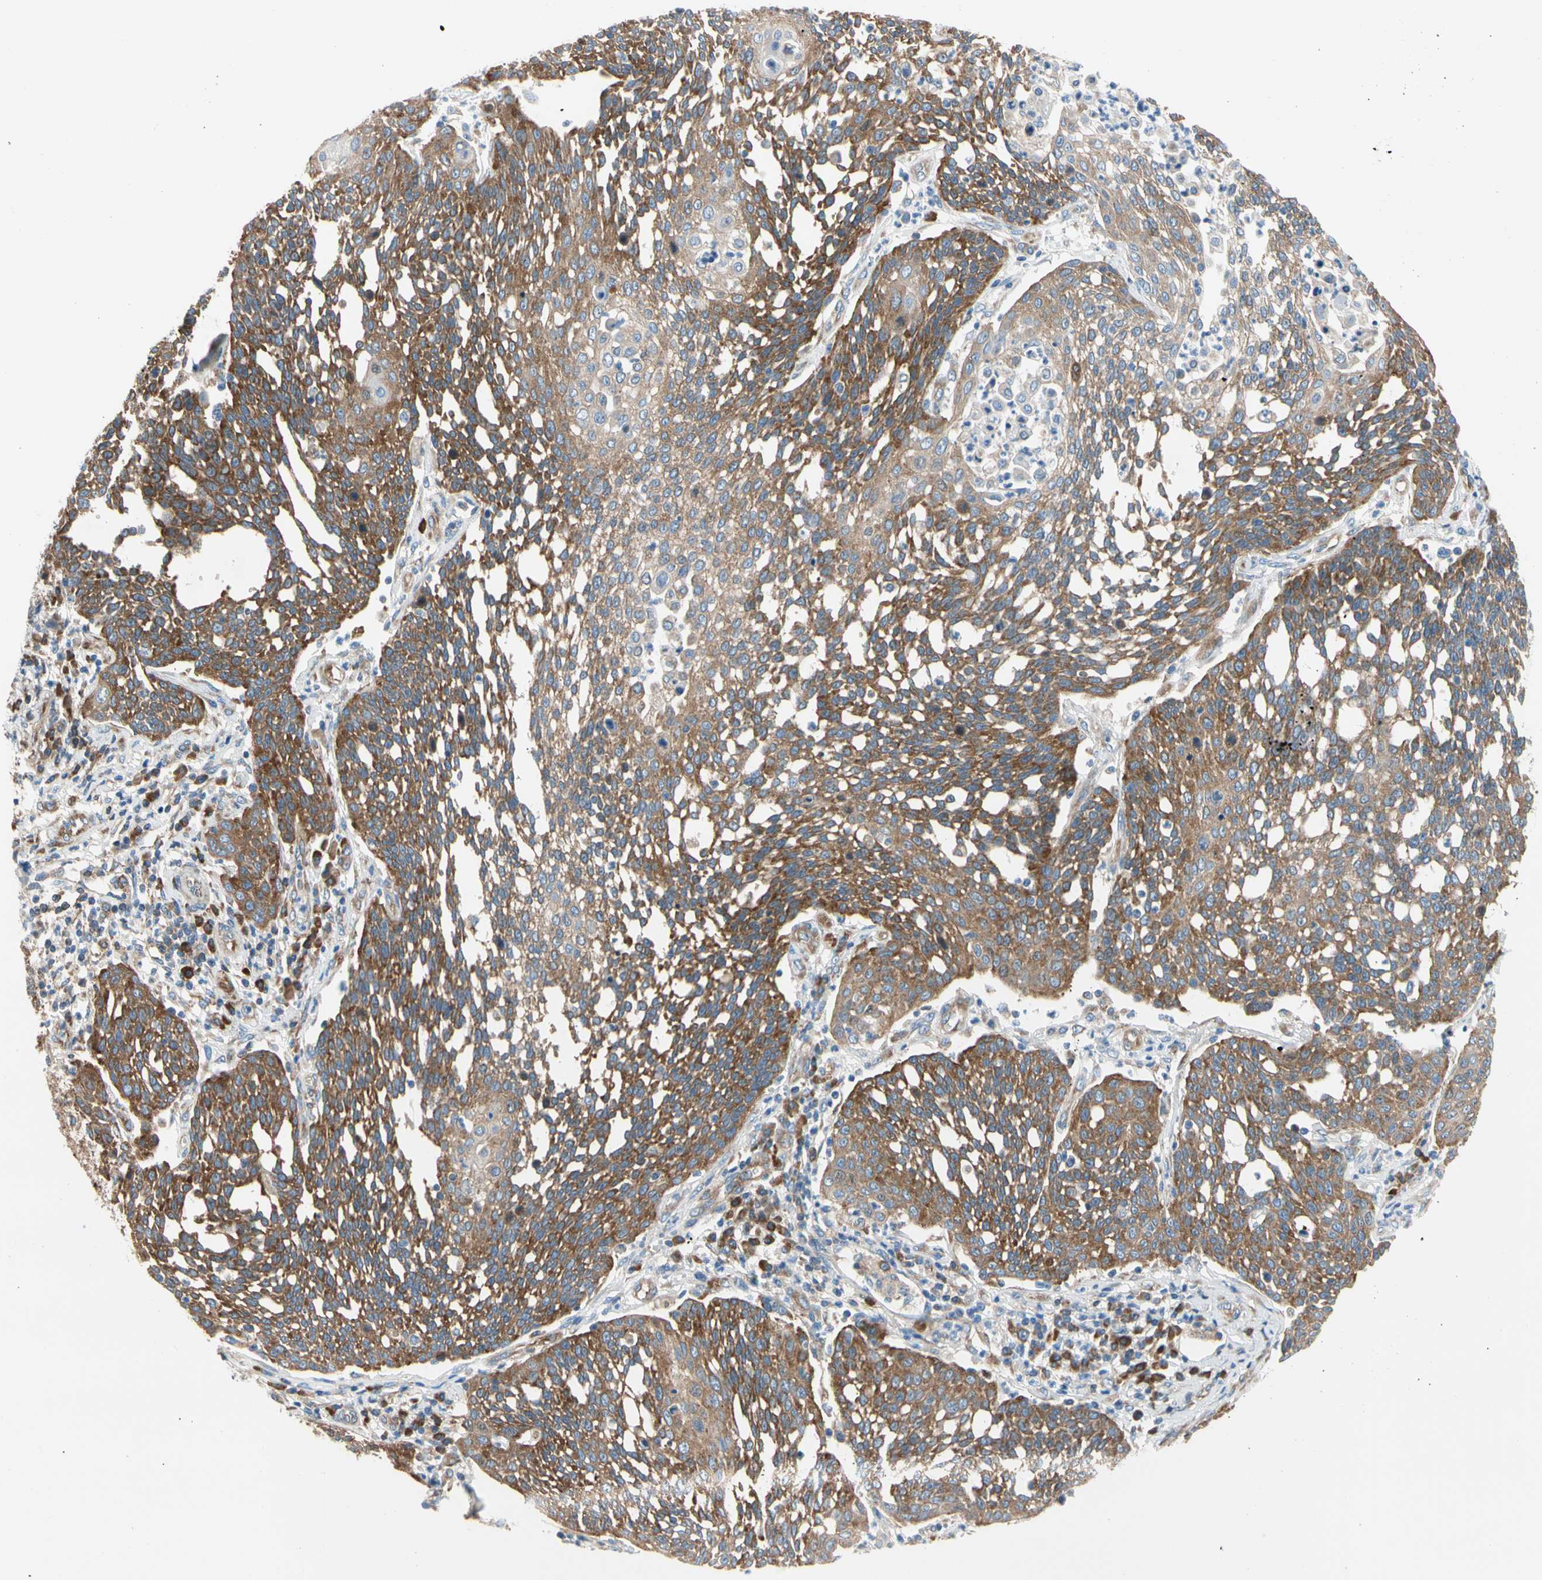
{"staining": {"intensity": "strong", "quantity": ">75%", "location": "cytoplasmic/membranous"}, "tissue": "cervical cancer", "cell_type": "Tumor cells", "image_type": "cancer", "snomed": [{"axis": "morphology", "description": "Squamous cell carcinoma, NOS"}, {"axis": "topography", "description": "Cervix"}], "caption": "A micrograph of squamous cell carcinoma (cervical) stained for a protein exhibits strong cytoplasmic/membranous brown staining in tumor cells.", "gene": "GPHN", "patient": {"sex": "female", "age": 34}}